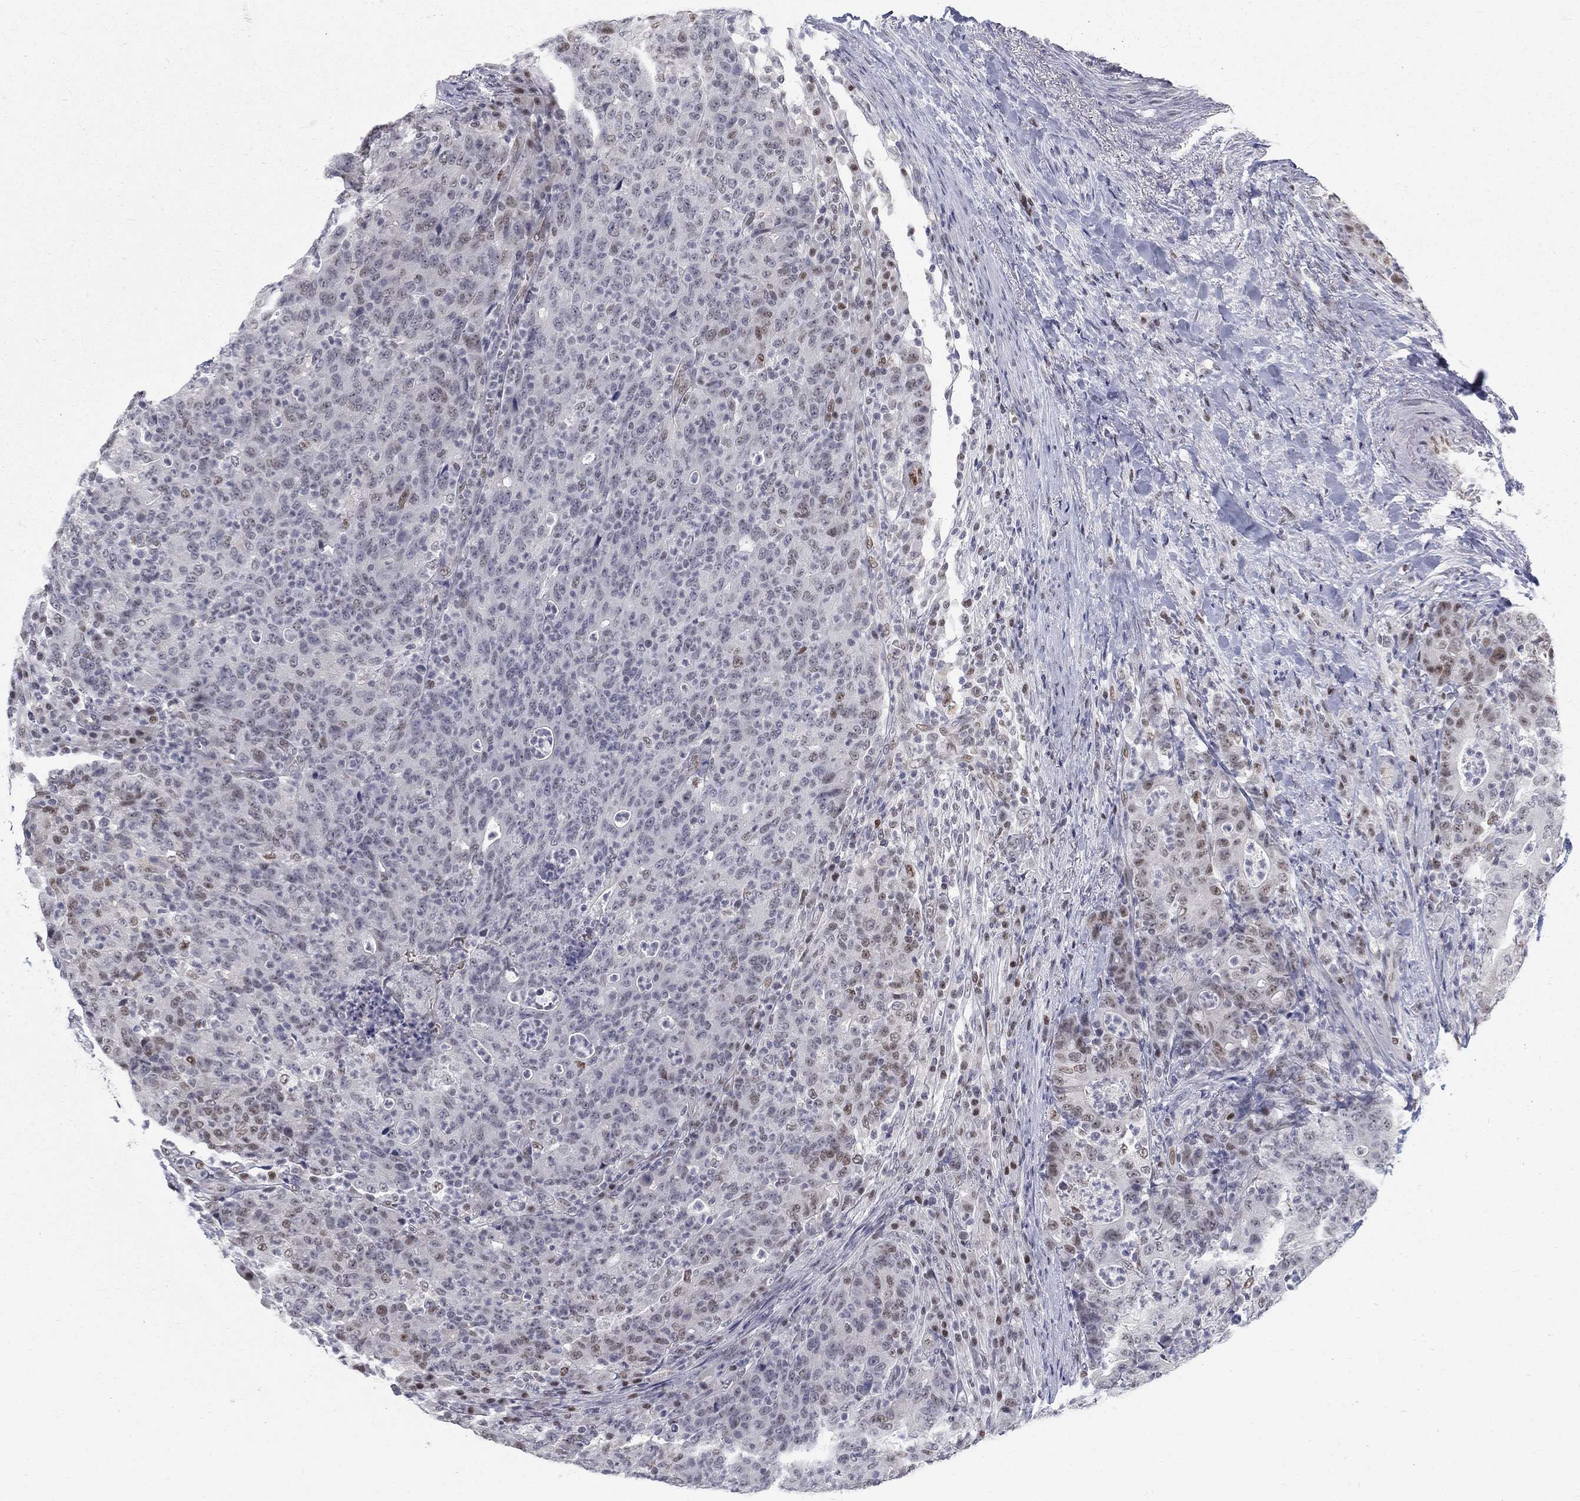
{"staining": {"intensity": "moderate", "quantity": "<25%", "location": "nuclear"}, "tissue": "colorectal cancer", "cell_type": "Tumor cells", "image_type": "cancer", "snomed": [{"axis": "morphology", "description": "Adenocarcinoma, NOS"}, {"axis": "topography", "description": "Colon"}], "caption": "Immunohistochemical staining of human colorectal cancer shows moderate nuclear protein staining in about <25% of tumor cells.", "gene": "GCFC2", "patient": {"sex": "male", "age": 70}}